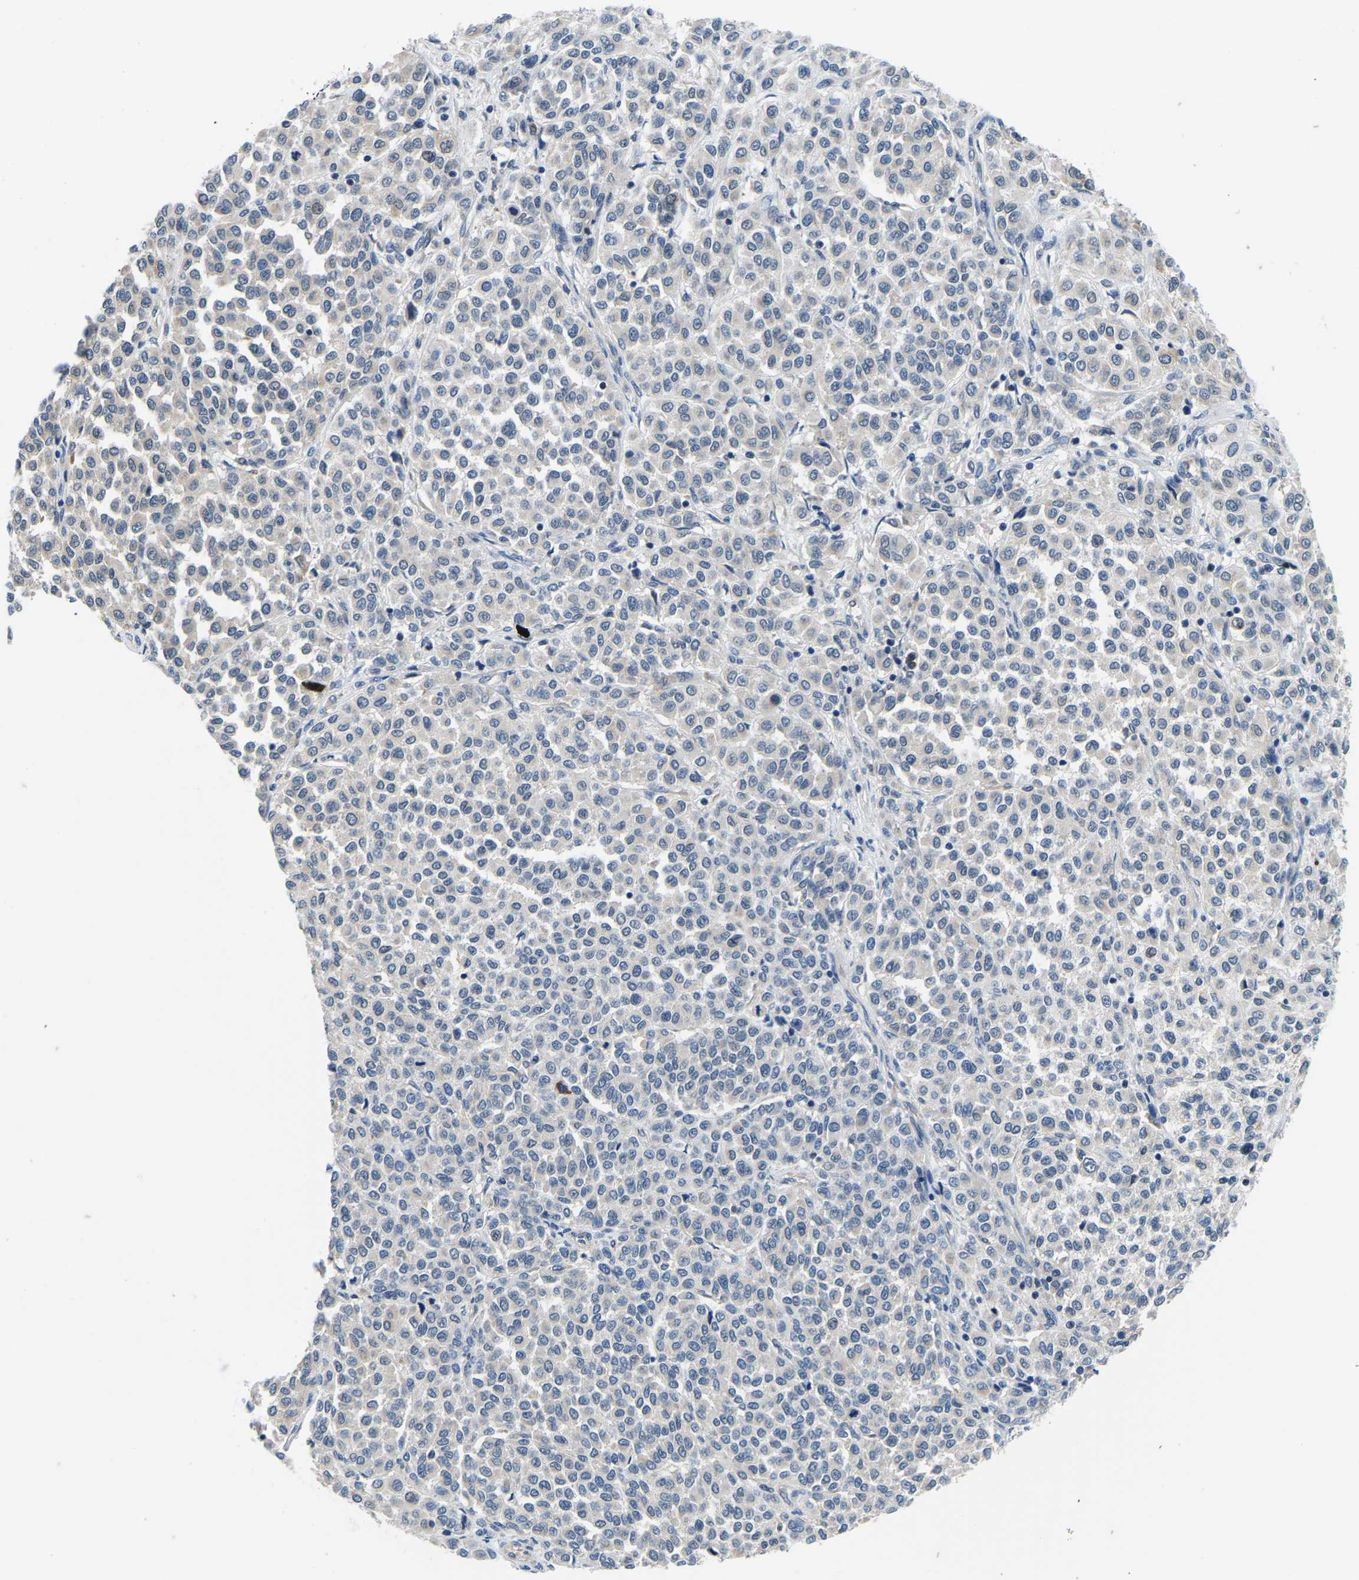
{"staining": {"intensity": "weak", "quantity": "<25%", "location": "cytoplasmic/membranous"}, "tissue": "melanoma", "cell_type": "Tumor cells", "image_type": "cancer", "snomed": [{"axis": "morphology", "description": "Malignant melanoma, Metastatic site"}, {"axis": "topography", "description": "Pancreas"}], "caption": "A high-resolution photomicrograph shows immunohistochemistry staining of malignant melanoma (metastatic site), which reveals no significant expression in tumor cells.", "gene": "LIAS", "patient": {"sex": "female", "age": 30}}